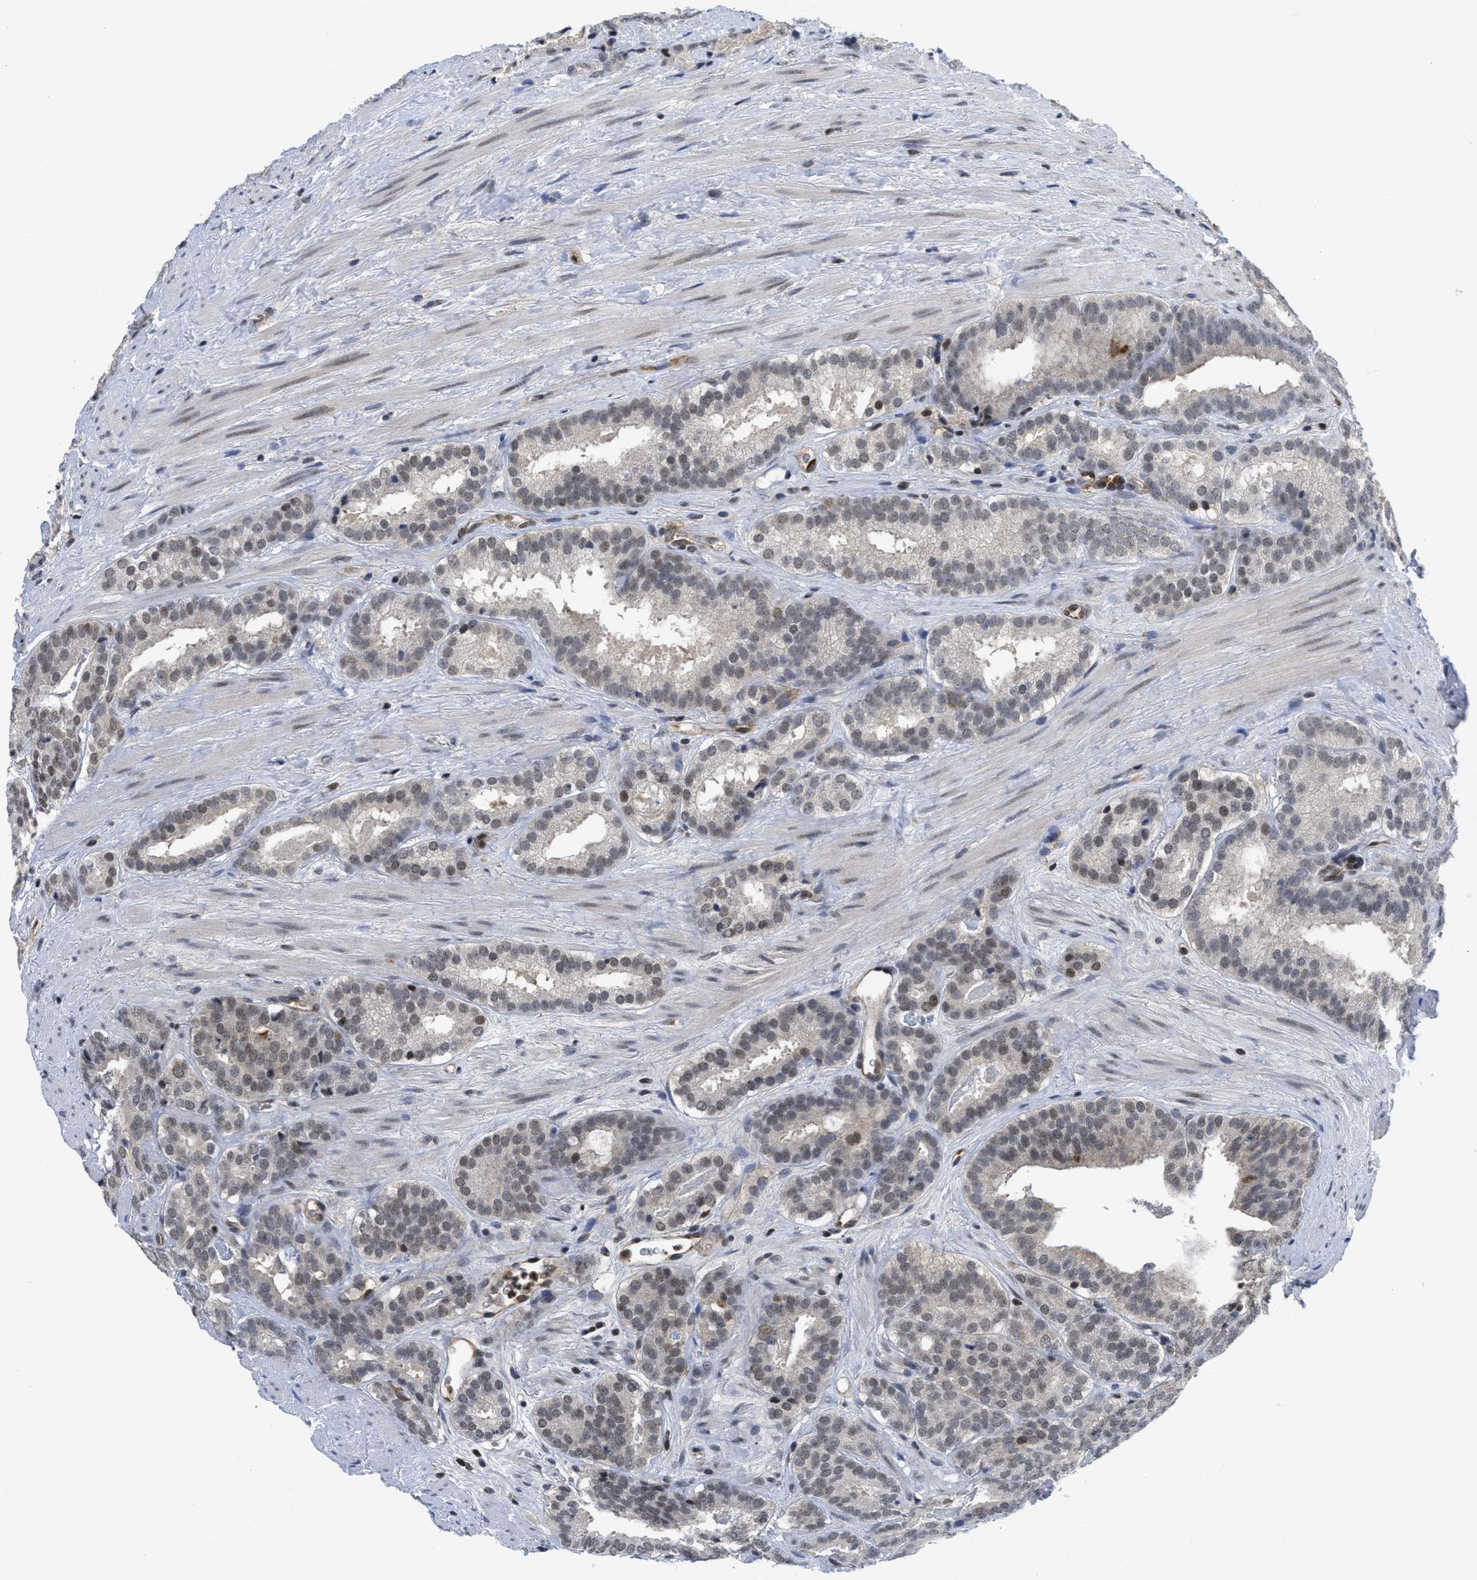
{"staining": {"intensity": "moderate", "quantity": "<25%", "location": "nuclear"}, "tissue": "prostate cancer", "cell_type": "Tumor cells", "image_type": "cancer", "snomed": [{"axis": "morphology", "description": "Adenocarcinoma, Low grade"}, {"axis": "topography", "description": "Prostate"}], "caption": "A brown stain shows moderate nuclear expression of a protein in prostate cancer (low-grade adenocarcinoma) tumor cells.", "gene": "HIF1A", "patient": {"sex": "male", "age": 69}}